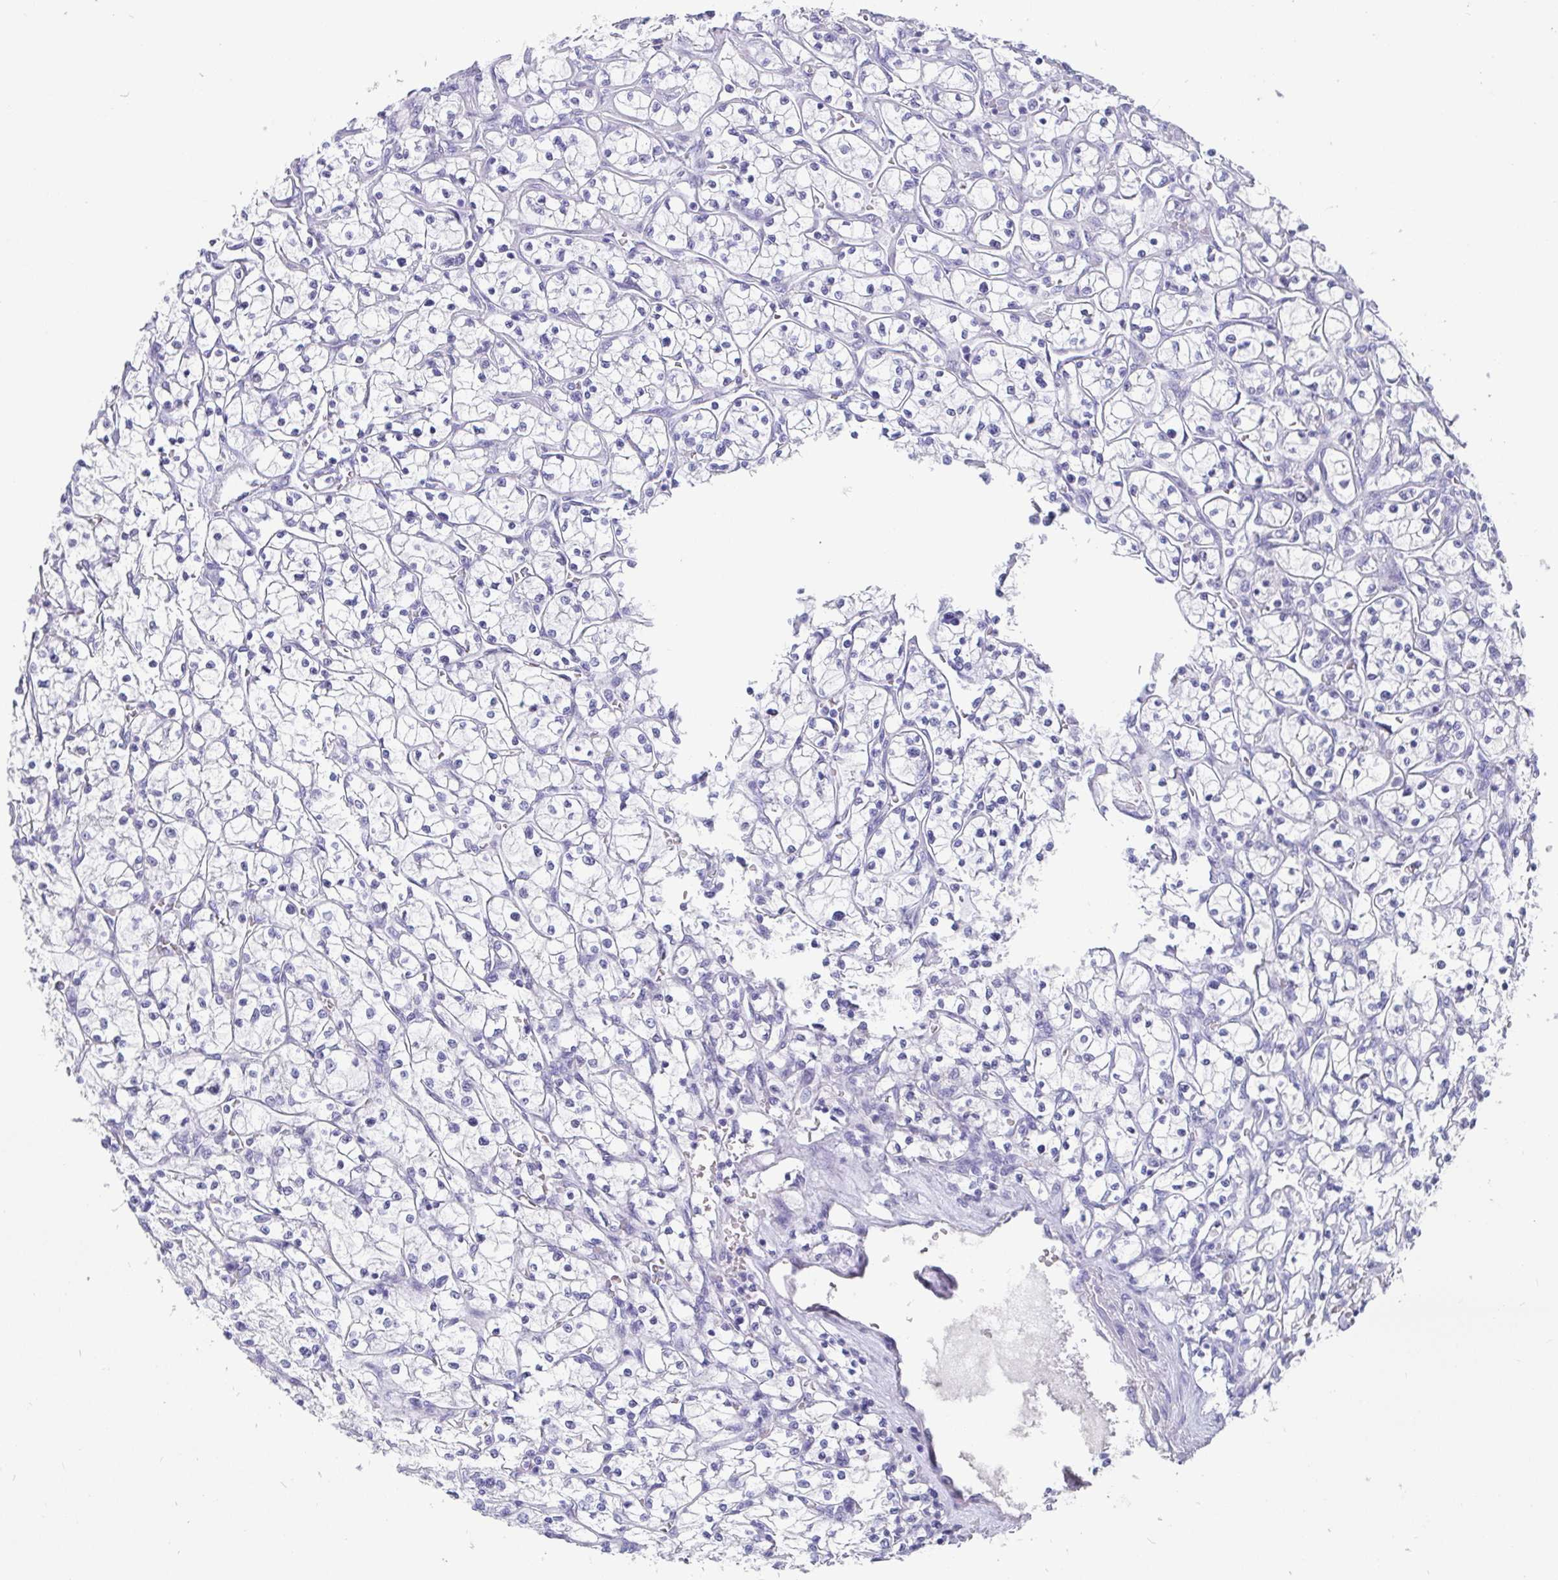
{"staining": {"intensity": "negative", "quantity": "none", "location": "none"}, "tissue": "renal cancer", "cell_type": "Tumor cells", "image_type": "cancer", "snomed": [{"axis": "morphology", "description": "Adenocarcinoma, NOS"}, {"axis": "topography", "description": "Kidney"}], "caption": "This photomicrograph is of renal adenocarcinoma stained with IHC to label a protein in brown with the nuclei are counter-stained blue. There is no positivity in tumor cells.", "gene": "SCGN", "patient": {"sex": "female", "age": 64}}